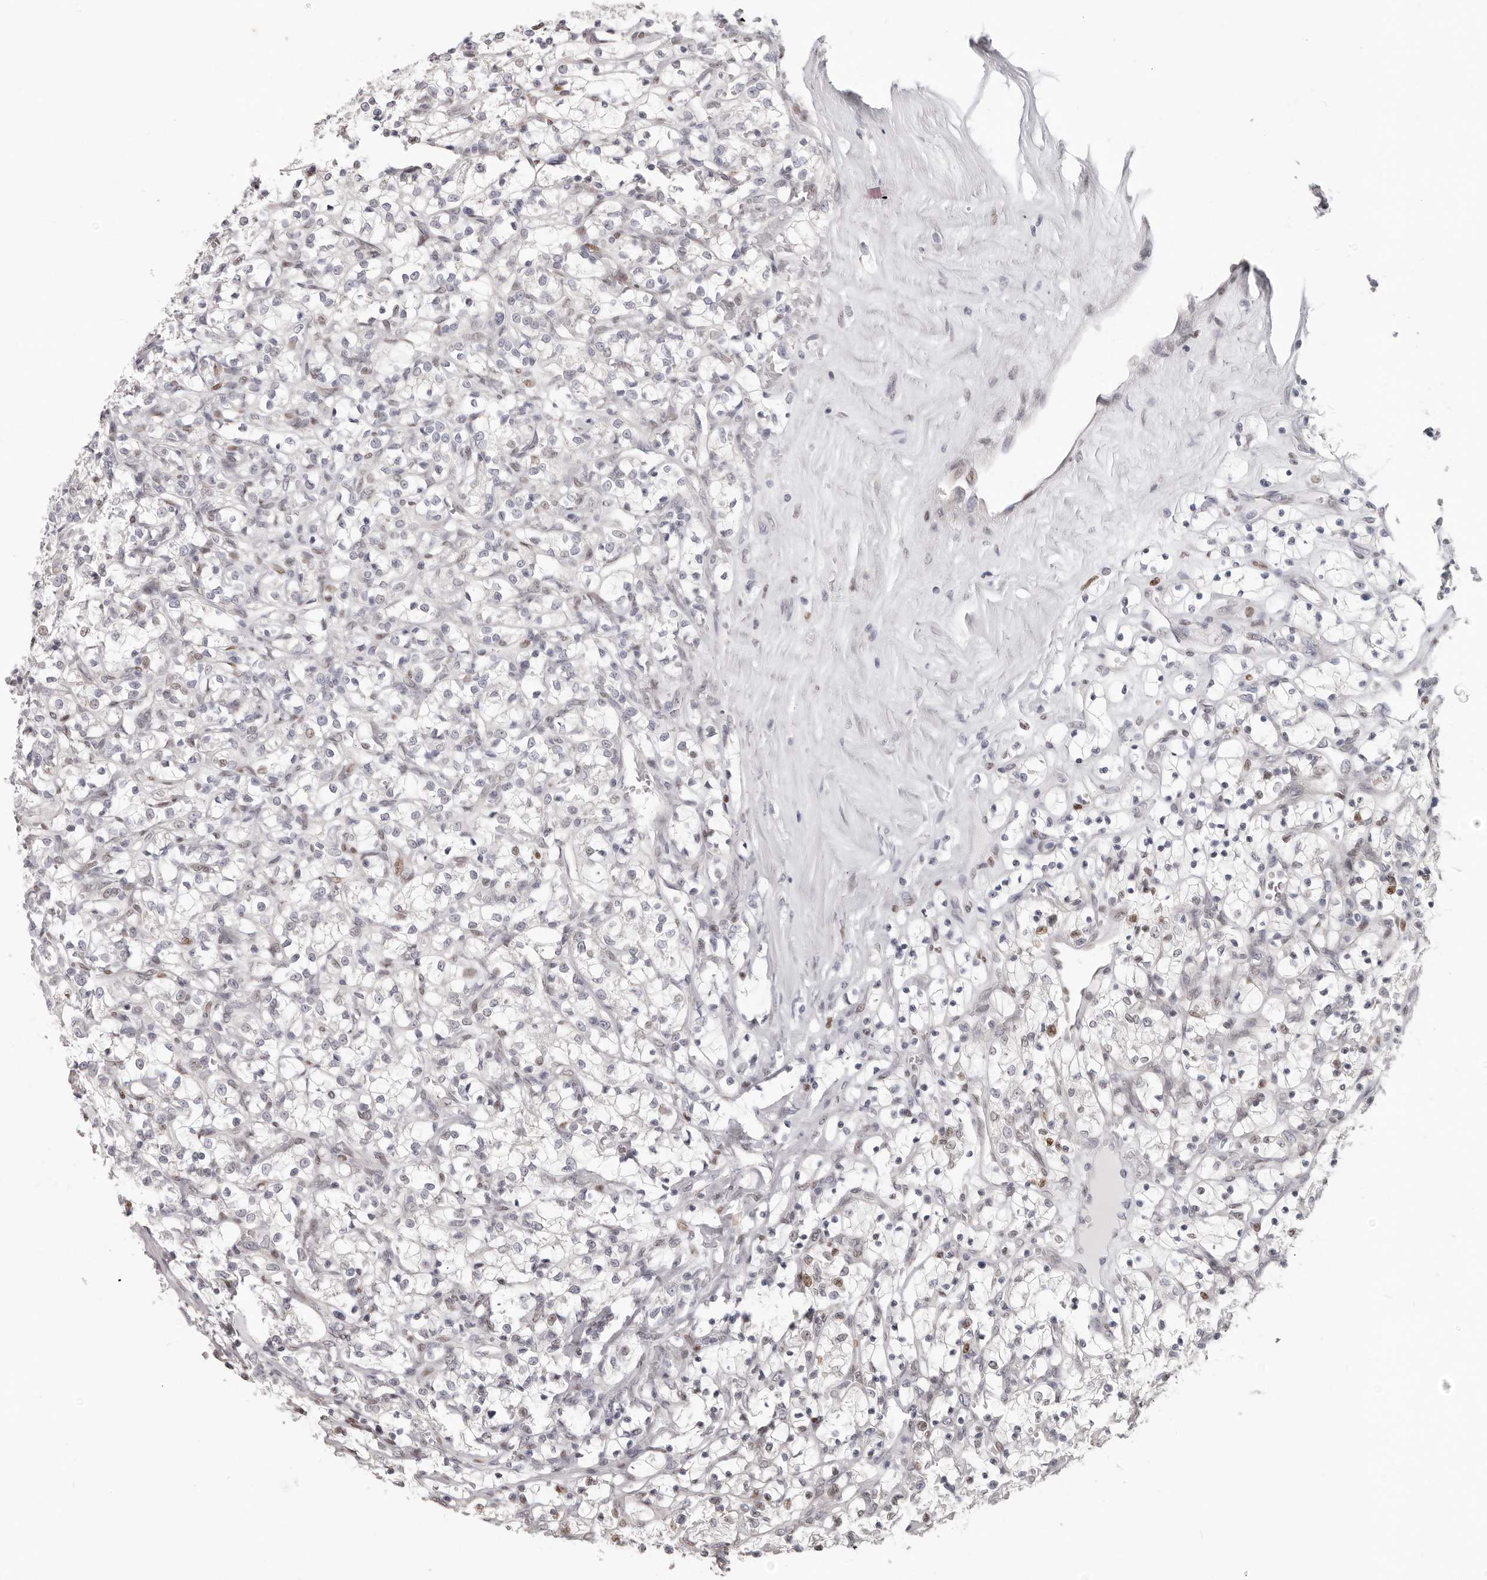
{"staining": {"intensity": "weak", "quantity": "<25%", "location": "nuclear"}, "tissue": "renal cancer", "cell_type": "Tumor cells", "image_type": "cancer", "snomed": [{"axis": "morphology", "description": "Adenocarcinoma, NOS"}, {"axis": "topography", "description": "Kidney"}], "caption": "Protein analysis of adenocarcinoma (renal) displays no significant staining in tumor cells.", "gene": "SRP19", "patient": {"sex": "female", "age": 69}}